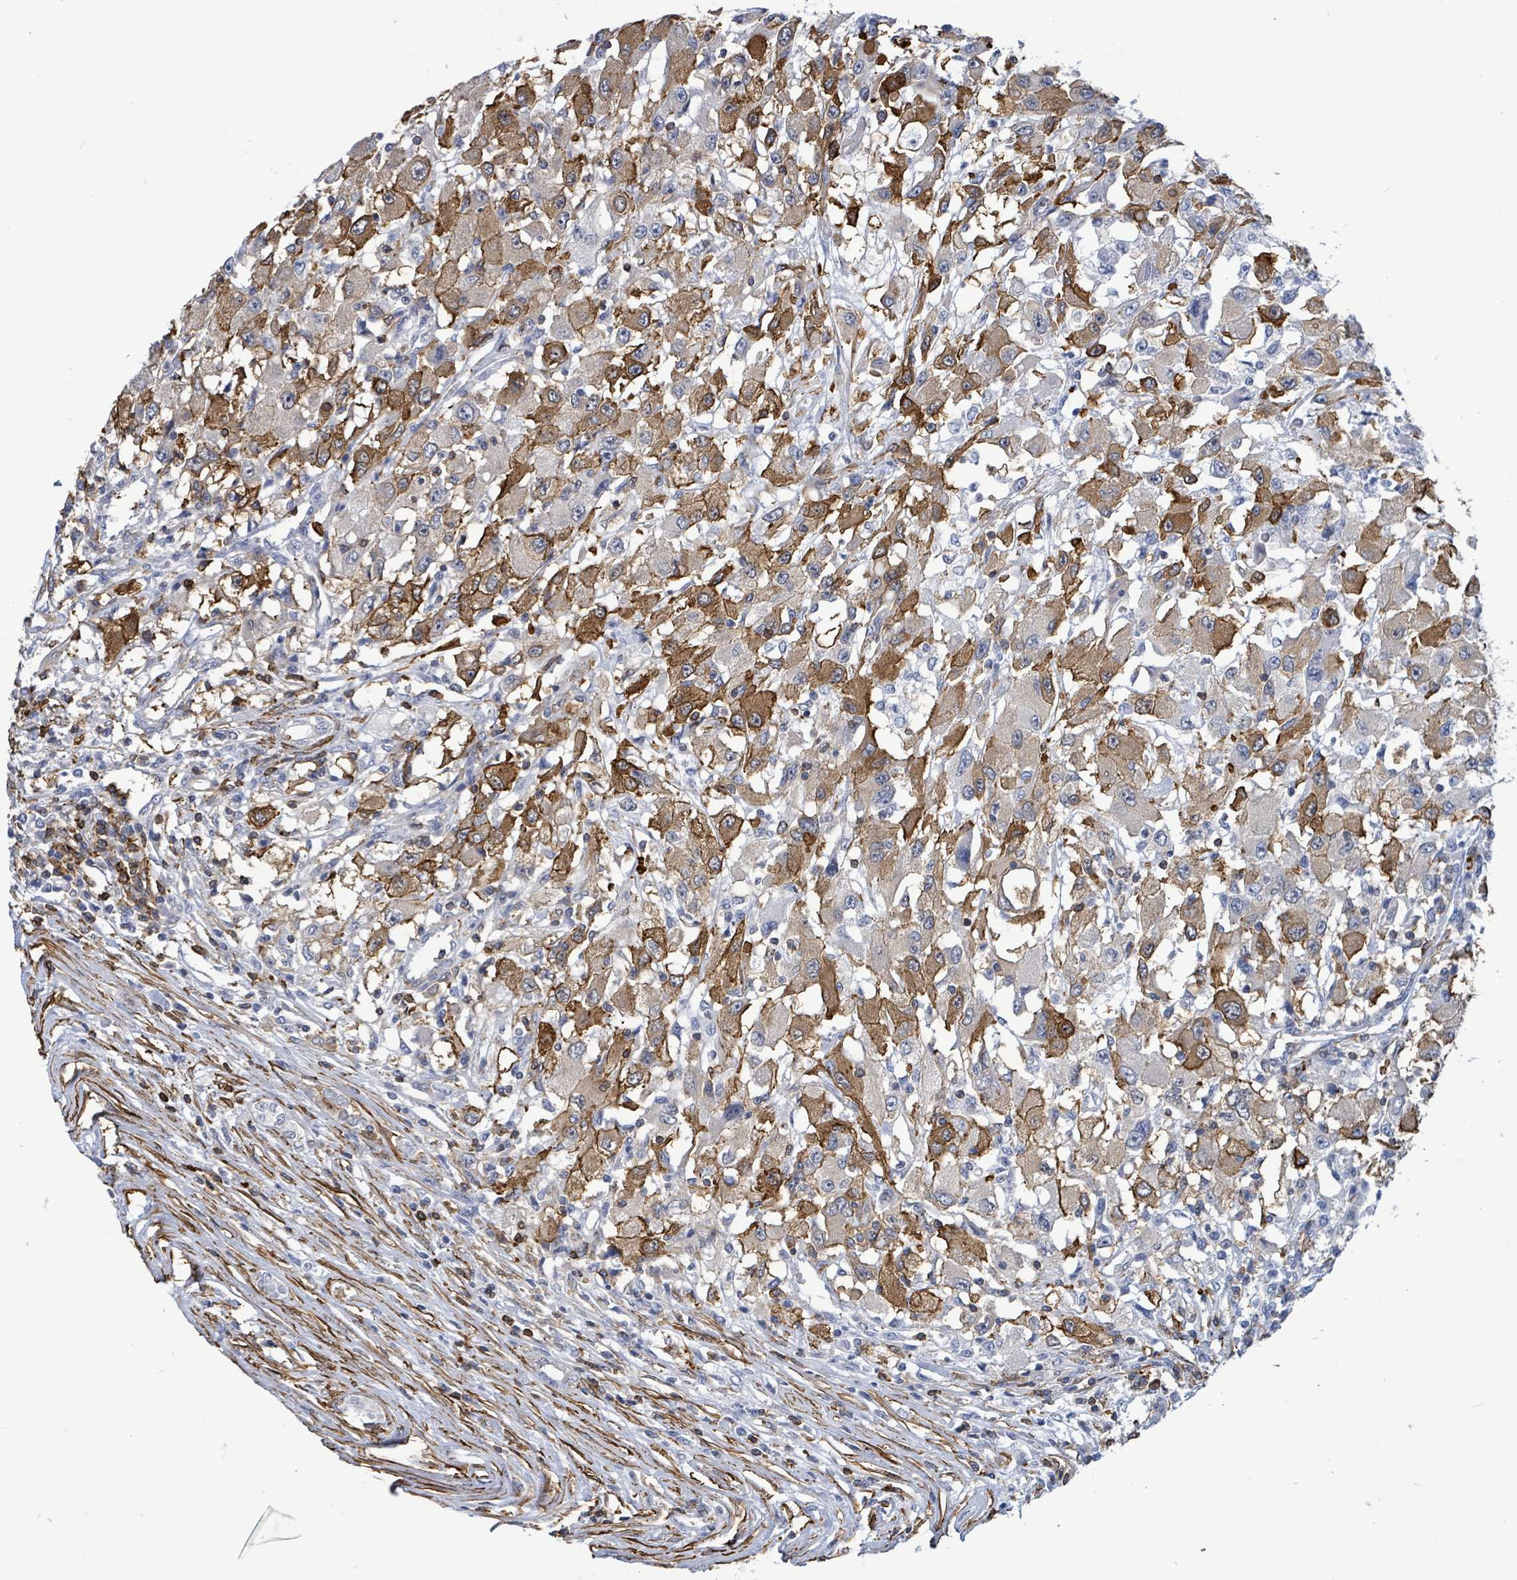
{"staining": {"intensity": "strong", "quantity": "25%-75%", "location": "cytoplasmic/membranous"}, "tissue": "renal cancer", "cell_type": "Tumor cells", "image_type": "cancer", "snomed": [{"axis": "morphology", "description": "Adenocarcinoma, NOS"}, {"axis": "topography", "description": "Kidney"}], "caption": "Human renal cancer stained with a protein marker reveals strong staining in tumor cells.", "gene": "PRKRIP1", "patient": {"sex": "female", "age": 67}}